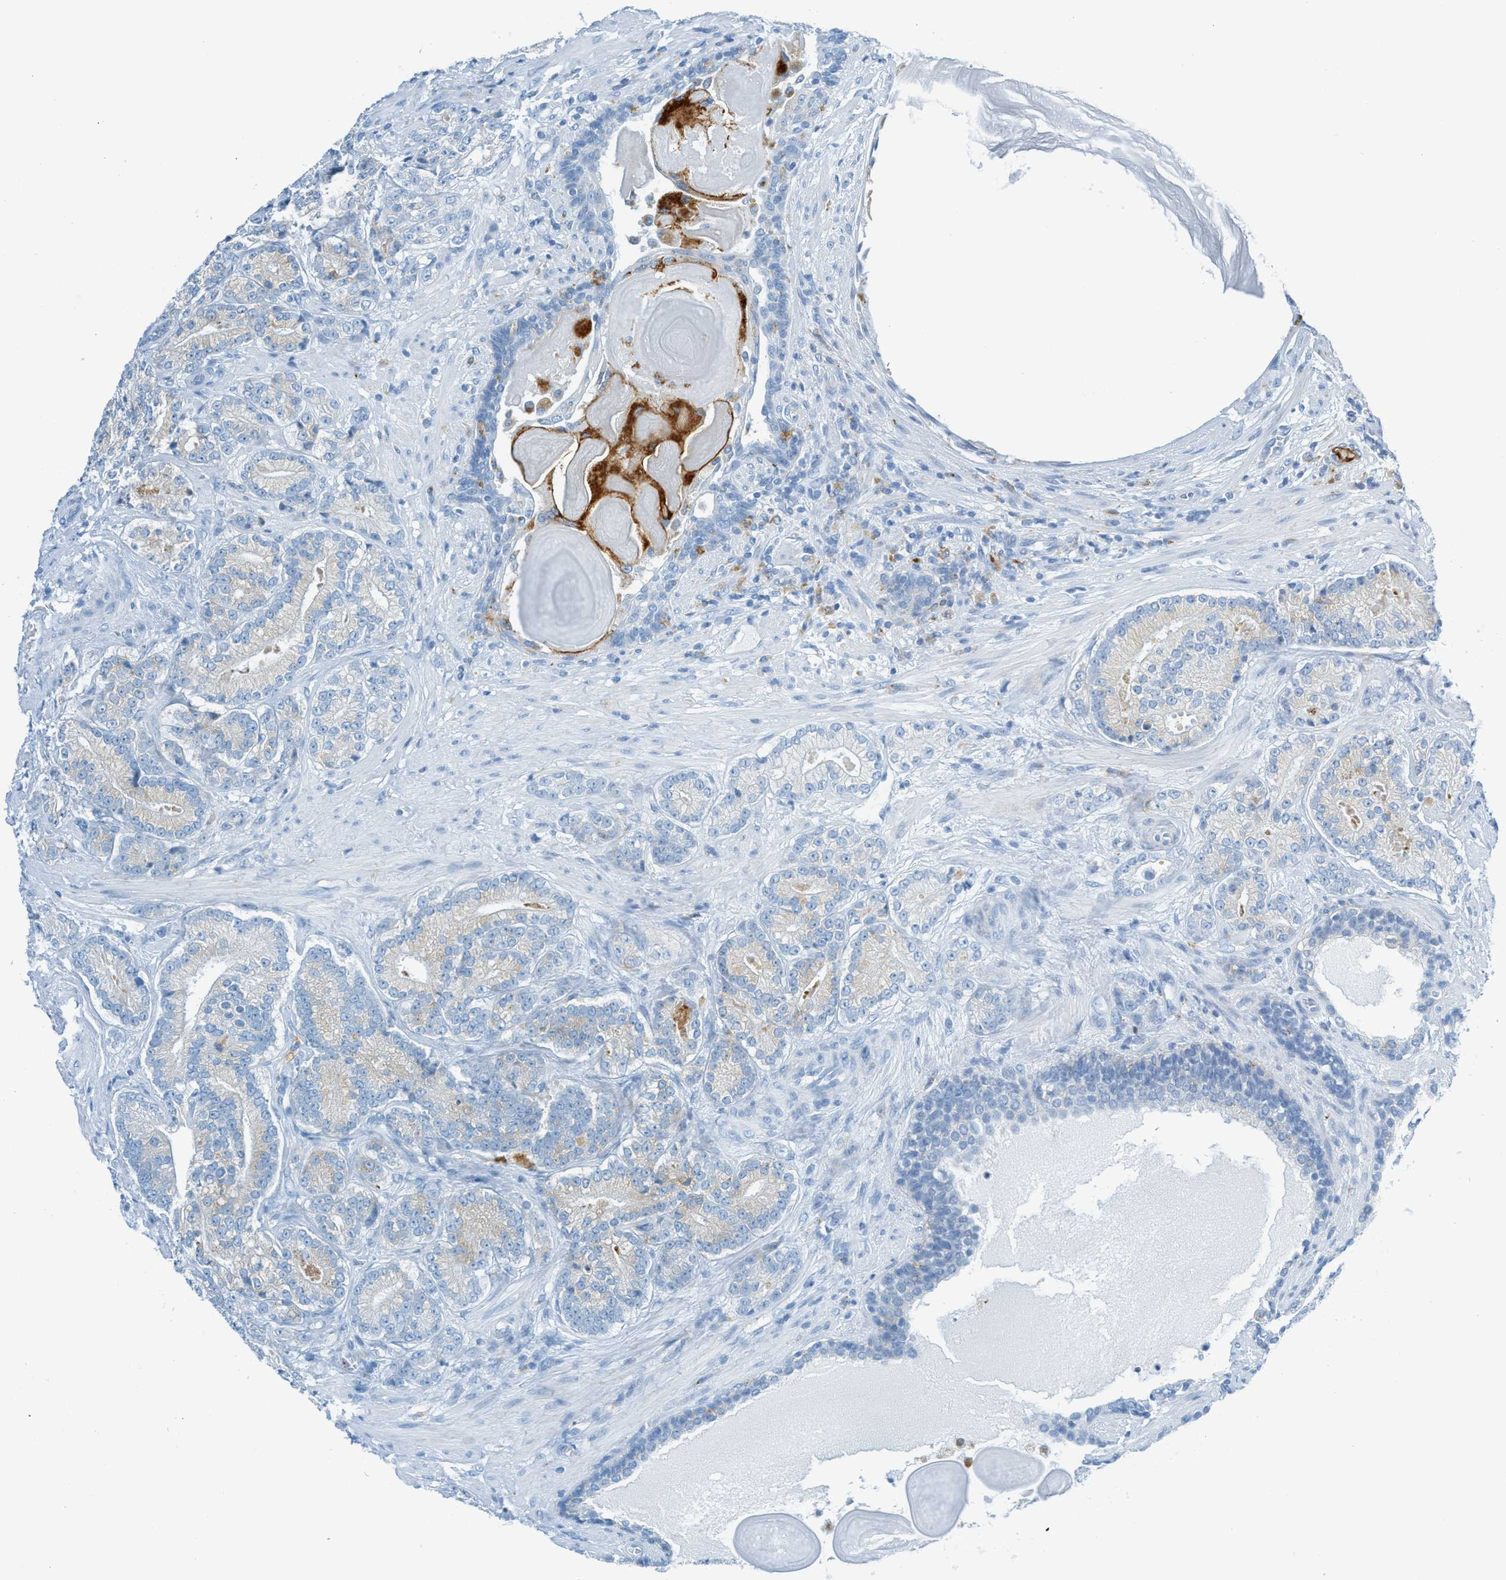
{"staining": {"intensity": "negative", "quantity": "none", "location": "none"}, "tissue": "prostate cancer", "cell_type": "Tumor cells", "image_type": "cancer", "snomed": [{"axis": "morphology", "description": "Adenocarcinoma, High grade"}, {"axis": "topography", "description": "Prostate"}], "caption": "This image is of adenocarcinoma (high-grade) (prostate) stained with immunohistochemistry (IHC) to label a protein in brown with the nuclei are counter-stained blue. There is no expression in tumor cells.", "gene": "C21orf62", "patient": {"sex": "male", "age": 61}}